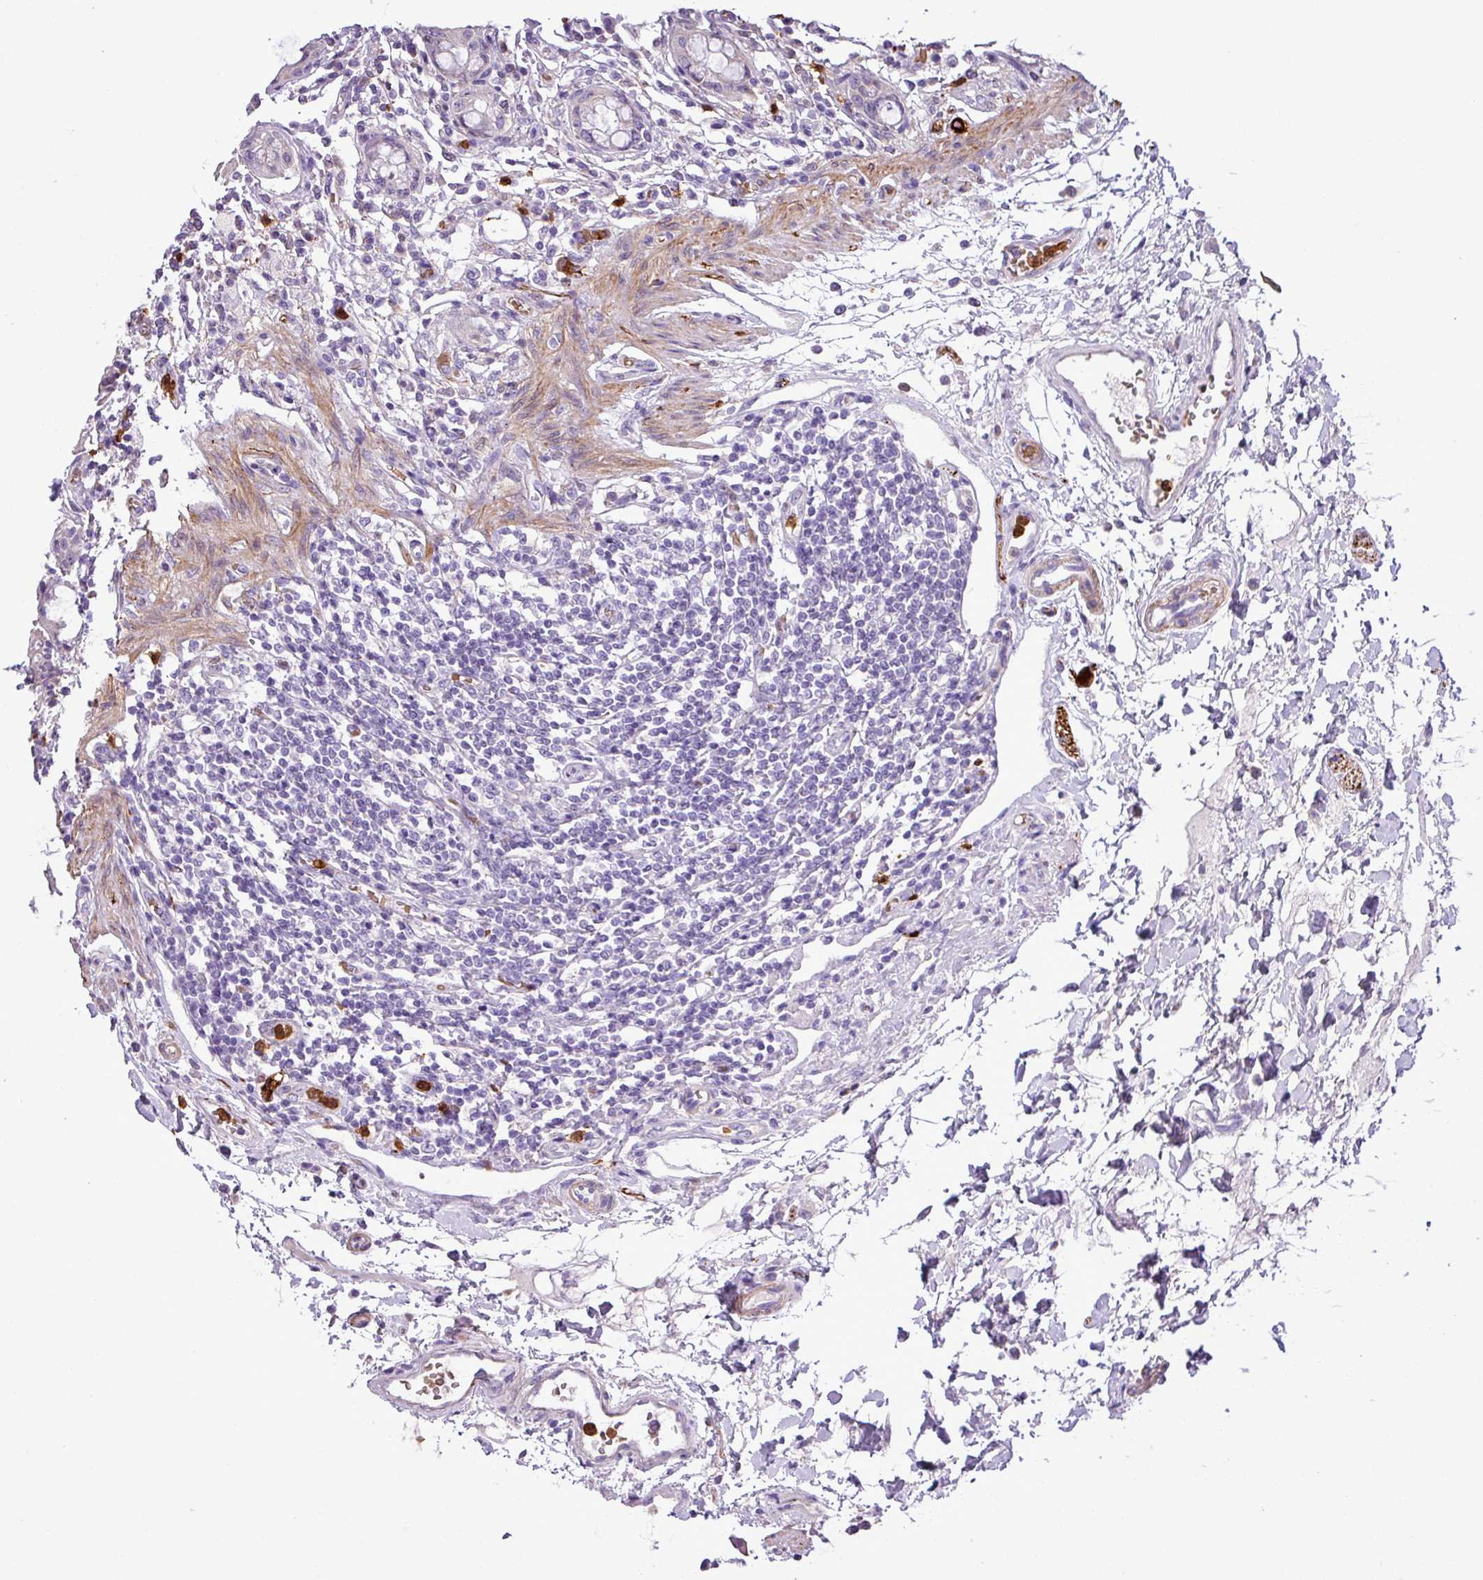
{"staining": {"intensity": "weak", "quantity": "<25%", "location": "cytoplasmic/membranous"}, "tissue": "rectum", "cell_type": "Glandular cells", "image_type": "normal", "snomed": [{"axis": "morphology", "description": "Normal tissue, NOS"}, {"axis": "topography", "description": "Rectum"}], "caption": "Glandular cells show no significant protein expression in normal rectum. (Brightfield microscopy of DAB immunohistochemistry (IHC) at high magnification).", "gene": "MGAT4B", "patient": {"sex": "female", "age": 57}}